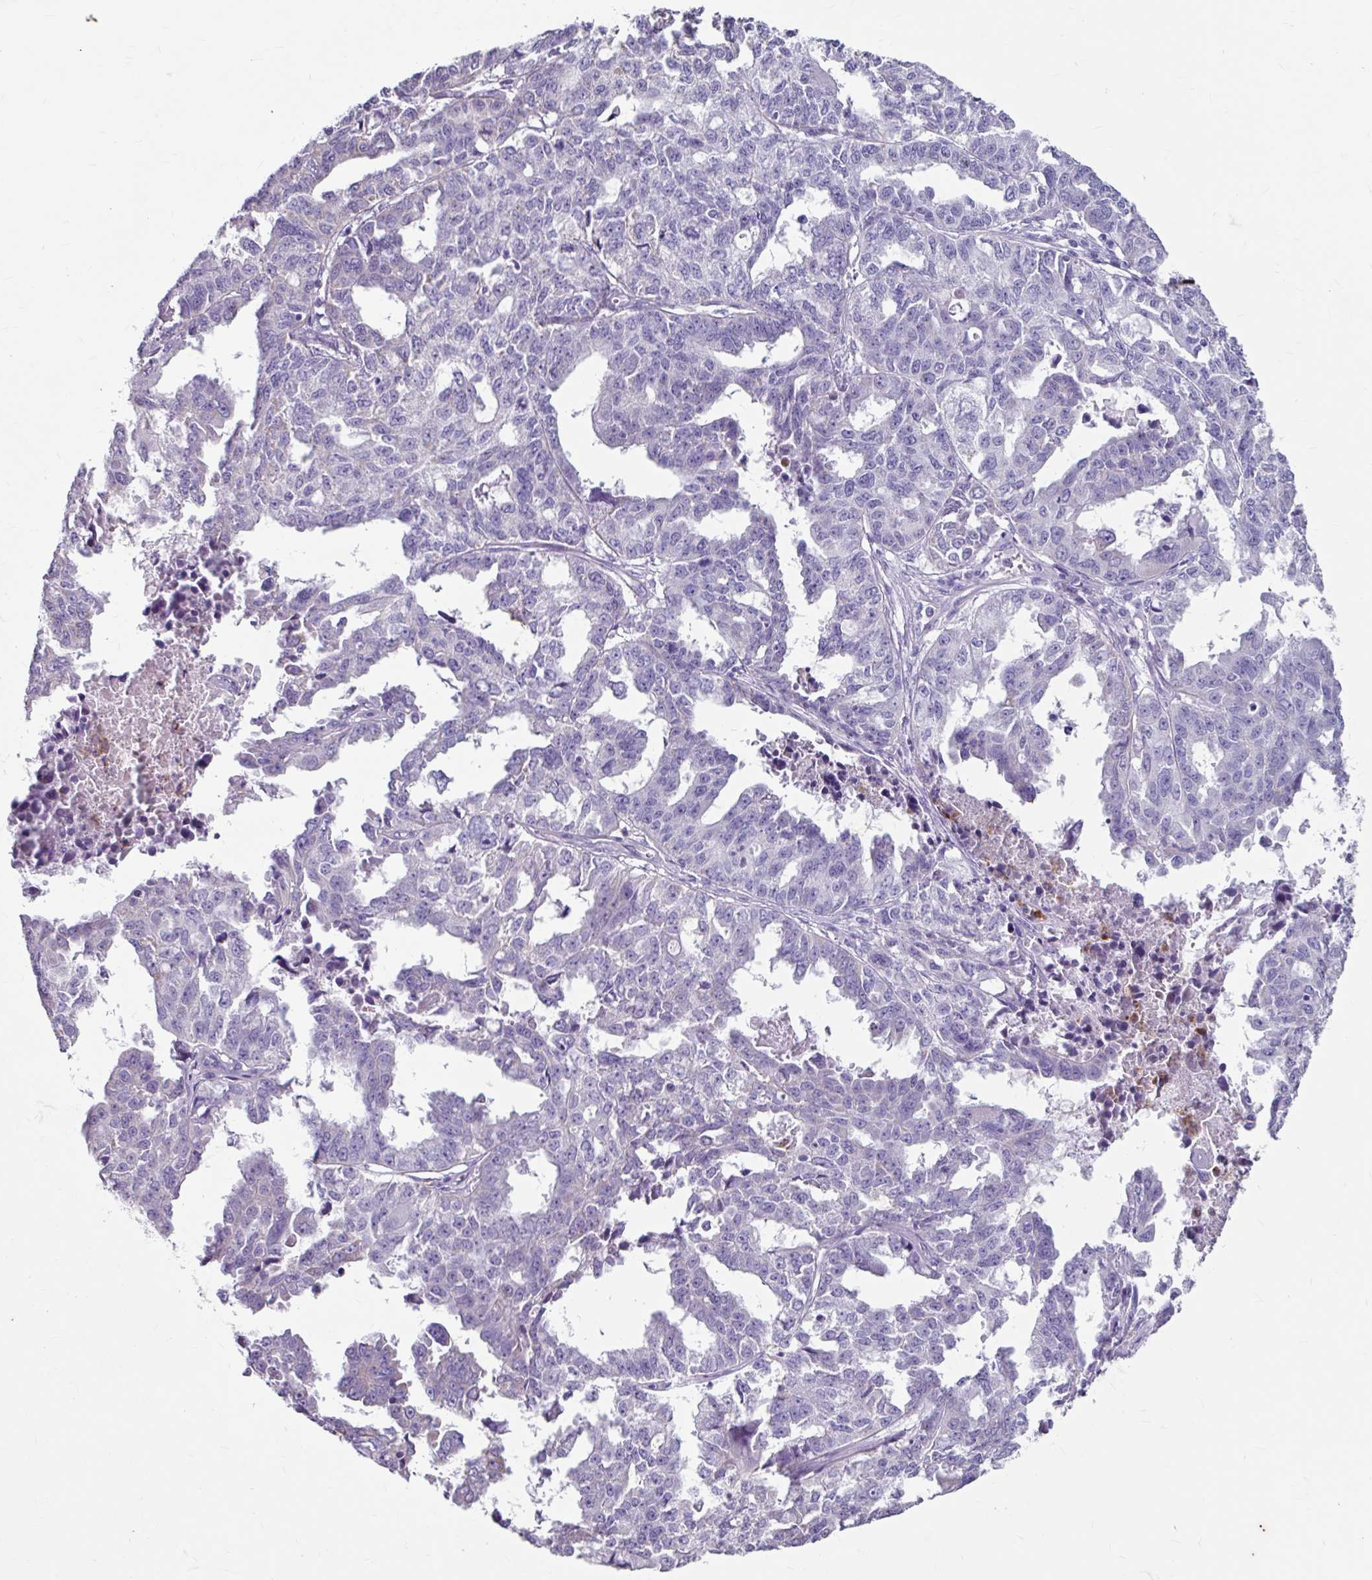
{"staining": {"intensity": "negative", "quantity": "none", "location": "none"}, "tissue": "ovarian cancer", "cell_type": "Tumor cells", "image_type": "cancer", "snomed": [{"axis": "morphology", "description": "Adenocarcinoma, NOS"}, {"axis": "morphology", "description": "Carcinoma, endometroid"}, {"axis": "topography", "description": "Ovary"}], "caption": "The micrograph displays no significant positivity in tumor cells of endometroid carcinoma (ovarian). The staining is performed using DAB brown chromogen with nuclei counter-stained in using hematoxylin.", "gene": "ANKRD1", "patient": {"sex": "female", "age": 72}}